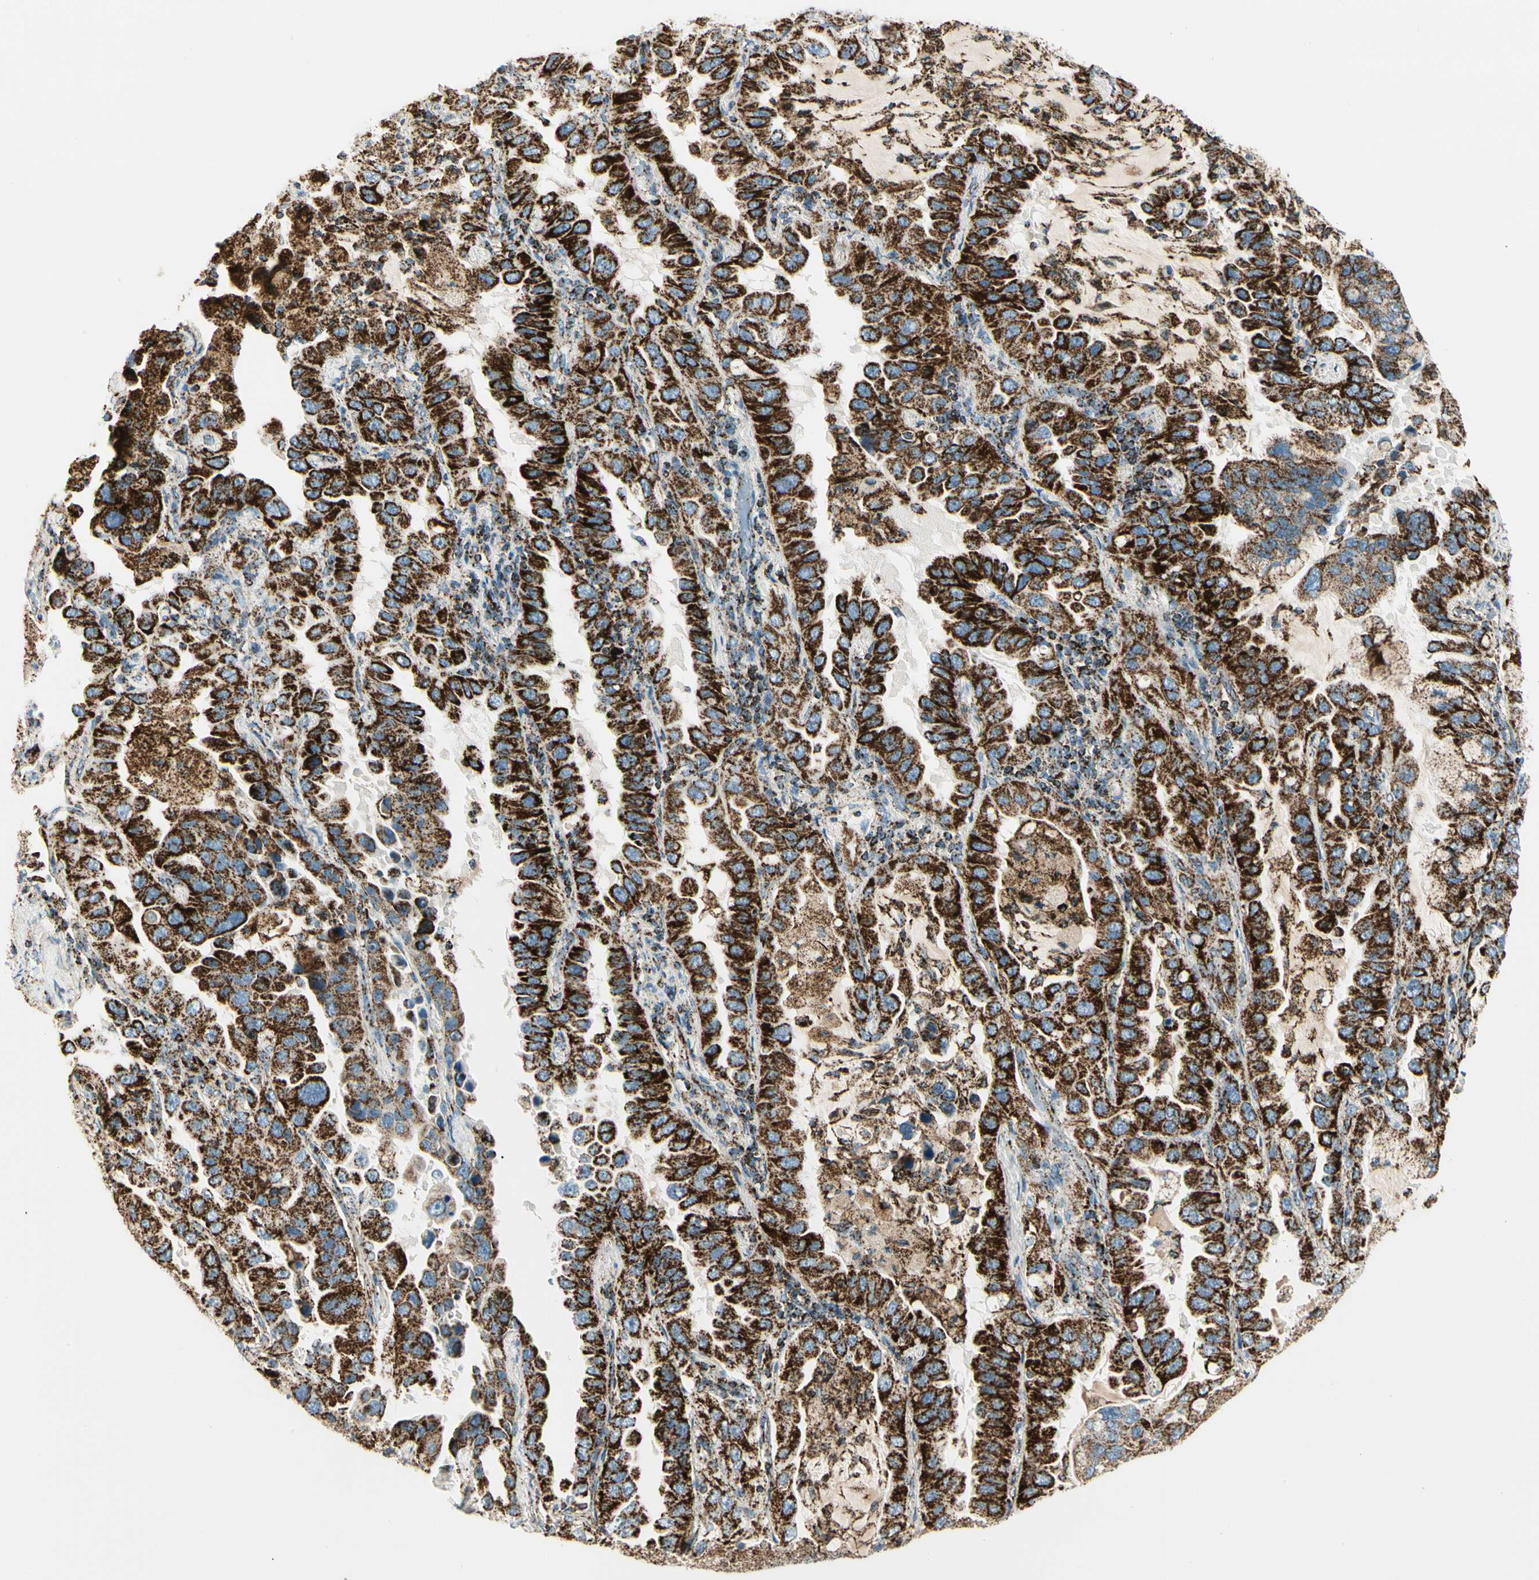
{"staining": {"intensity": "strong", "quantity": ">75%", "location": "cytoplasmic/membranous"}, "tissue": "lung cancer", "cell_type": "Tumor cells", "image_type": "cancer", "snomed": [{"axis": "morphology", "description": "Adenocarcinoma, NOS"}, {"axis": "topography", "description": "Lung"}], "caption": "Human lung cancer (adenocarcinoma) stained for a protein (brown) shows strong cytoplasmic/membranous positive positivity in about >75% of tumor cells.", "gene": "ME2", "patient": {"sex": "male", "age": 64}}